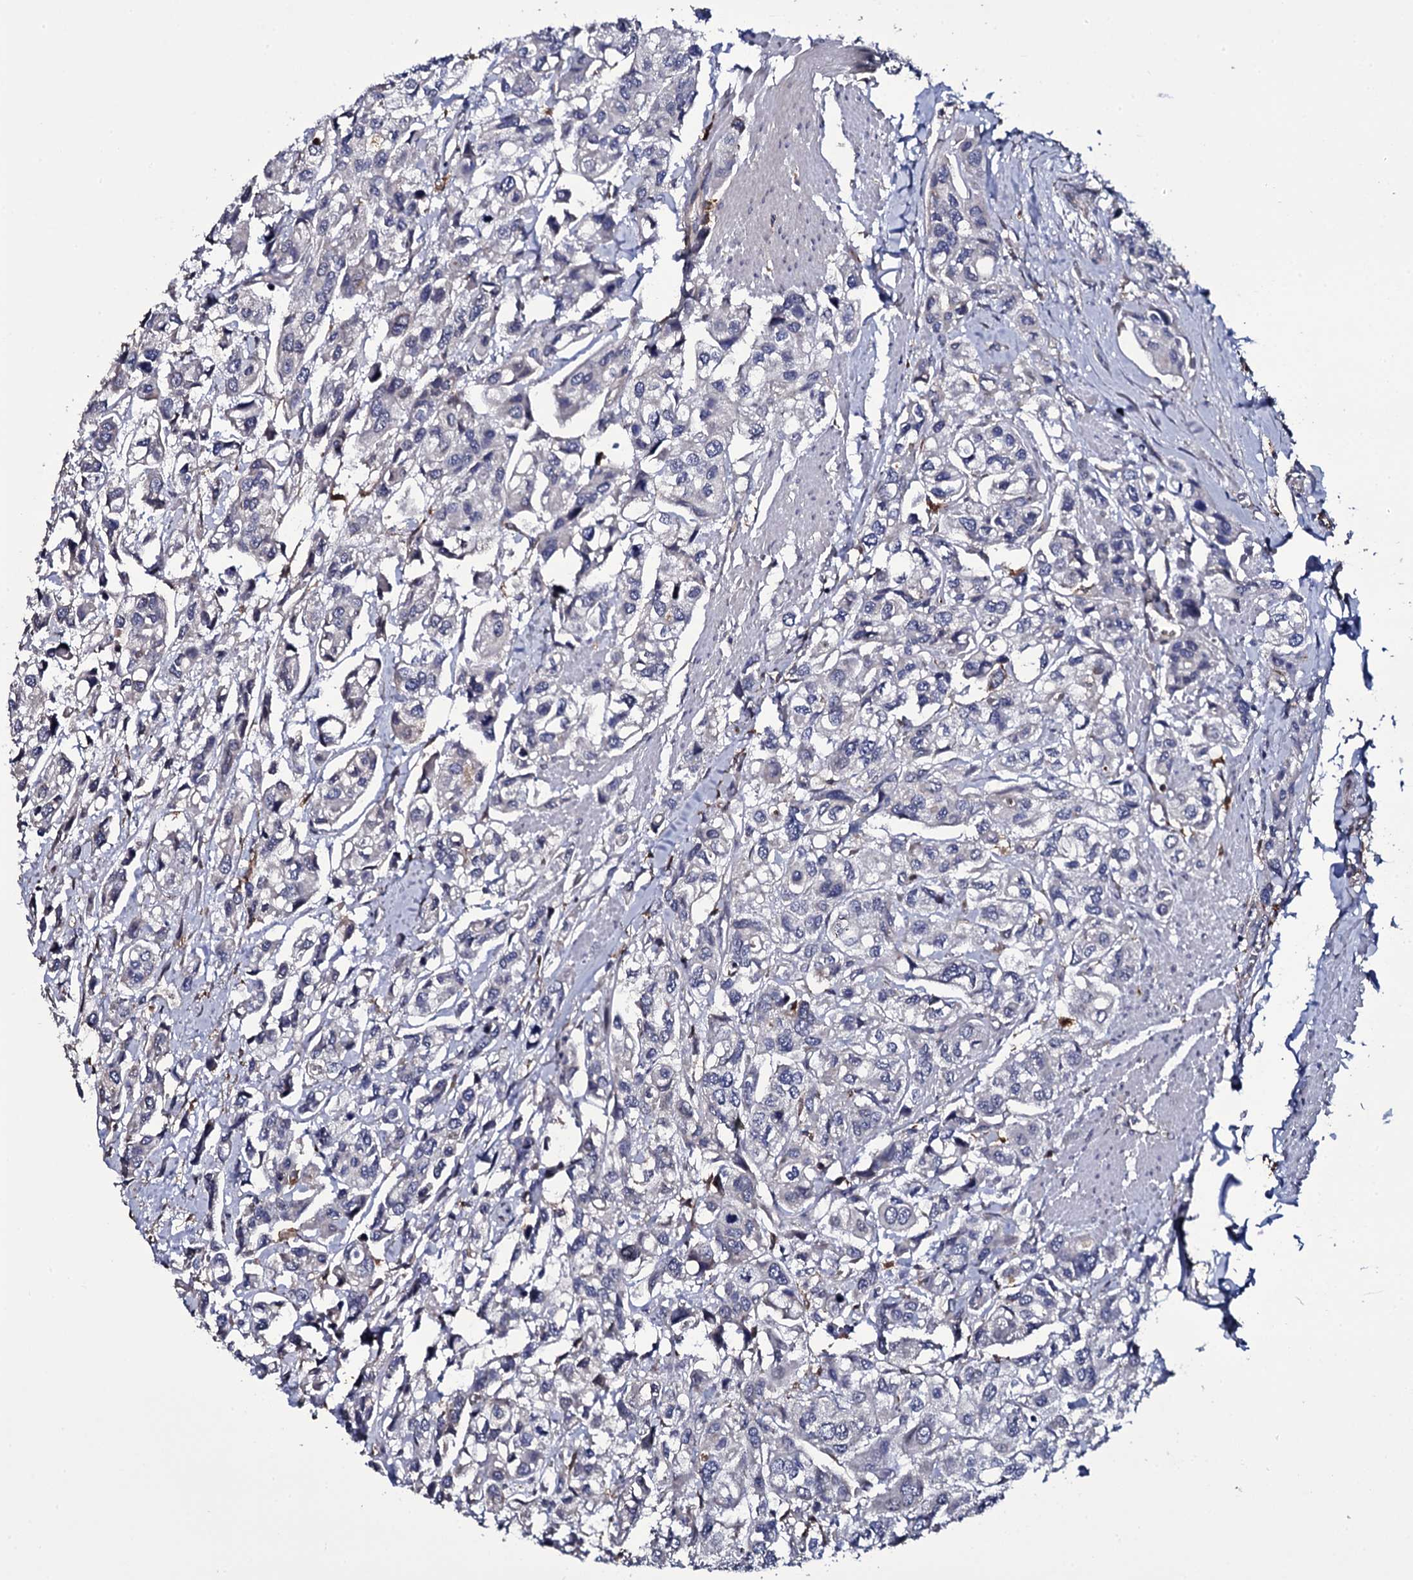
{"staining": {"intensity": "negative", "quantity": "none", "location": "none"}, "tissue": "urothelial cancer", "cell_type": "Tumor cells", "image_type": "cancer", "snomed": [{"axis": "morphology", "description": "Urothelial carcinoma, High grade"}, {"axis": "topography", "description": "Urinary bladder"}], "caption": "Tumor cells show no significant protein positivity in urothelial cancer.", "gene": "TTC23", "patient": {"sex": "male", "age": 67}}